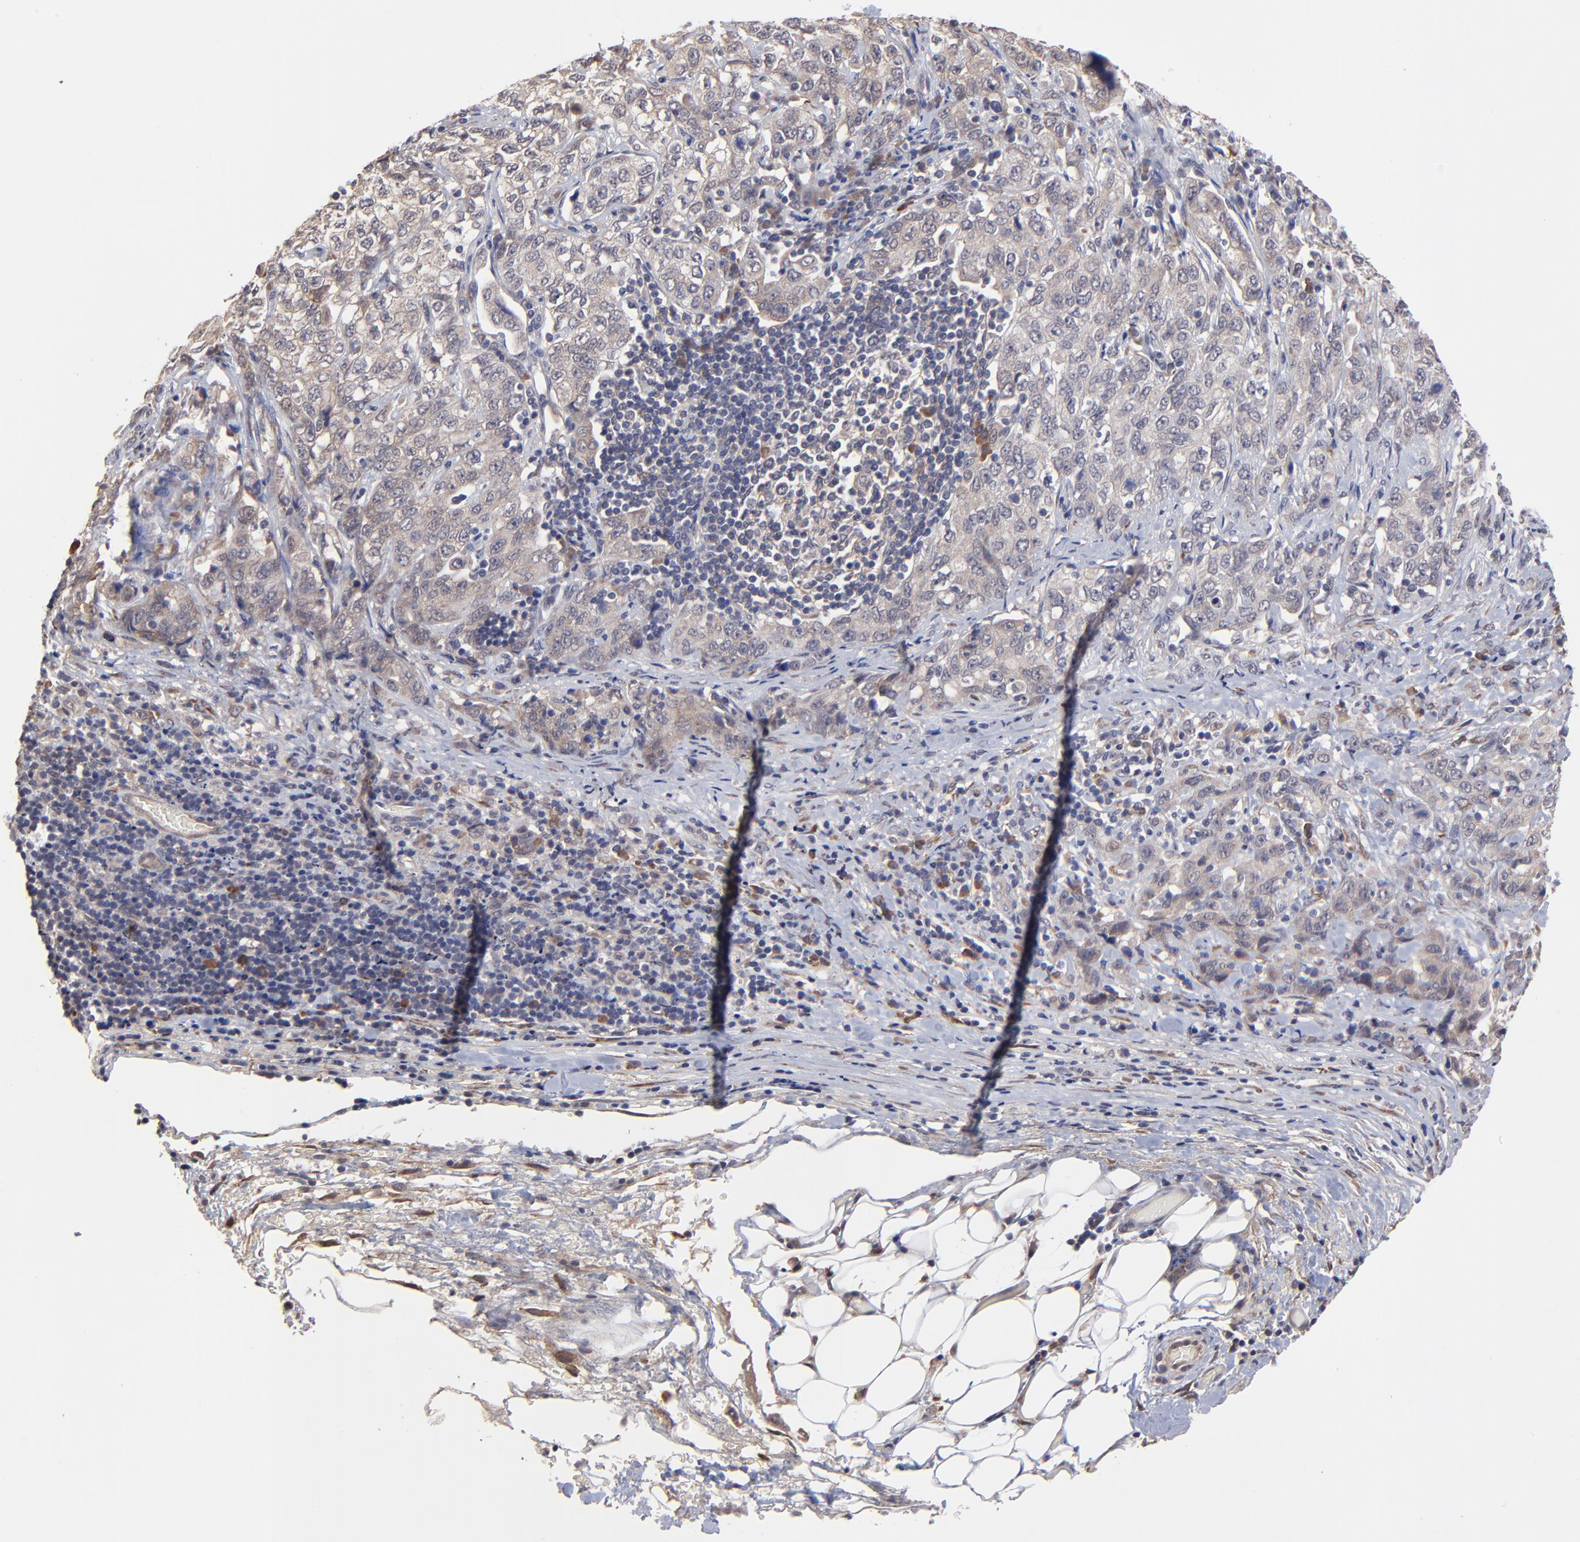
{"staining": {"intensity": "weak", "quantity": ">75%", "location": "cytoplasmic/membranous"}, "tissue": "stomach cancer", "cell_type": "Tumor cells", "image_type": "cancer", "snomed": [{"axis": "morphology", "description": "Adenocarcinoma, NOS"}, {"axis": "topography", "description": "Stomach"}], "caption": "The photomicrograph shows immunohistochemical staining of stomach cancer (adenocarcinoma). There is weak cytoplasmic/membranous positivity is identified in approximately >75% of tumor cells.", "gene": "CHL1", "patient": {"sex": "male", "age": 48}}